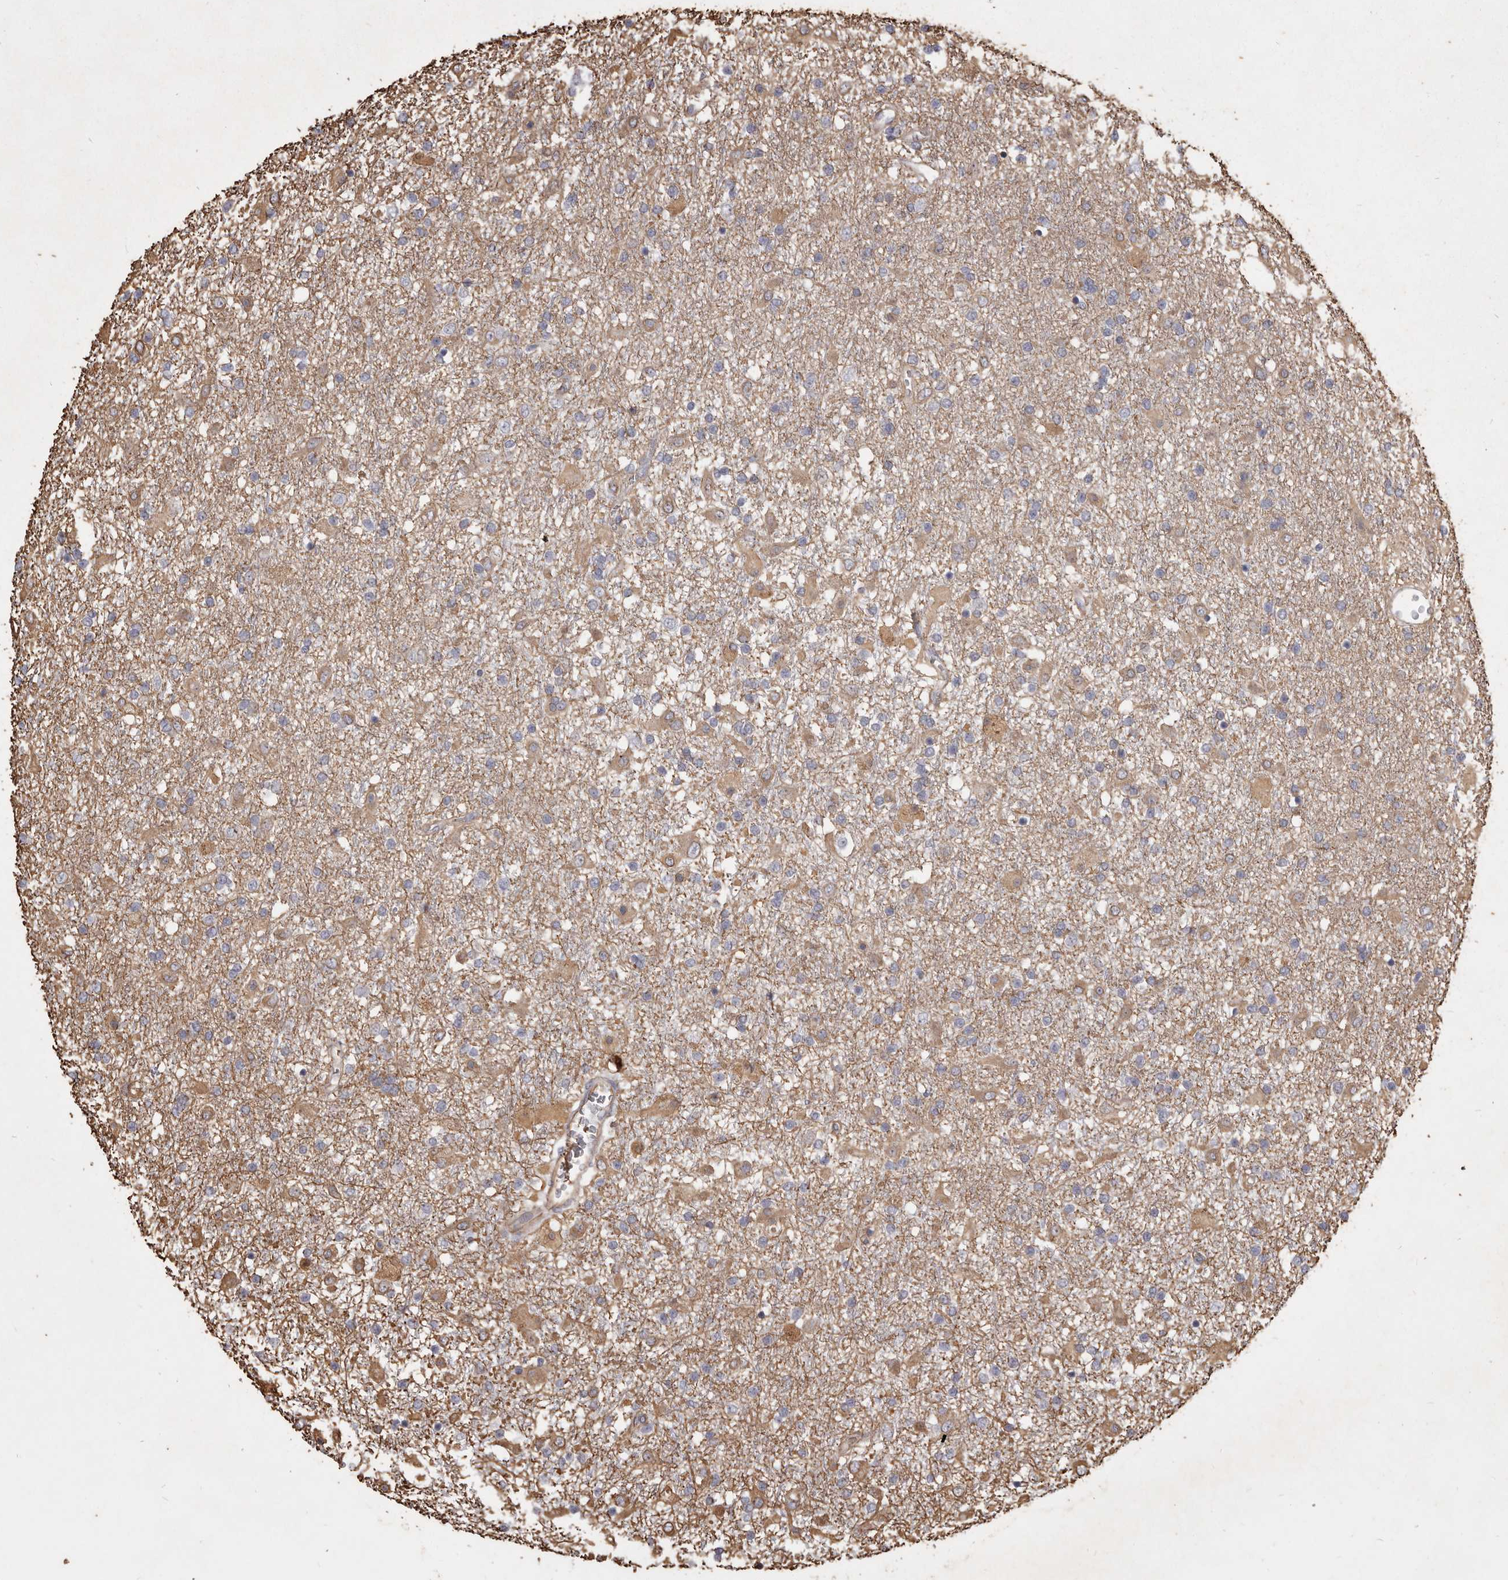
{"staining": {"intensity": "weak", "quantity": ">75%", "location": "cytoplasmic/membranous"}, "tissue": "glioma", "cell_type": "Tumor cells", "image_type": "cancer", "snomed": [{"axis": "morphology", "description": "Glioma, malignant, Low grade"}, {"axis": "topography", "description": "Brain"}], "caption": "Immunohistochemistry (IHC) image of neoplastic tissue: glioma stained using immunohistochemistry exhibits low levels of weak protein expression localized specifically in the cytoplasmic/membranous of tumor cells, appearing as a cytoplasmic/membranous brown color.", "gene": "MTURN", "patient": {"sex": "male", "age": 65}}